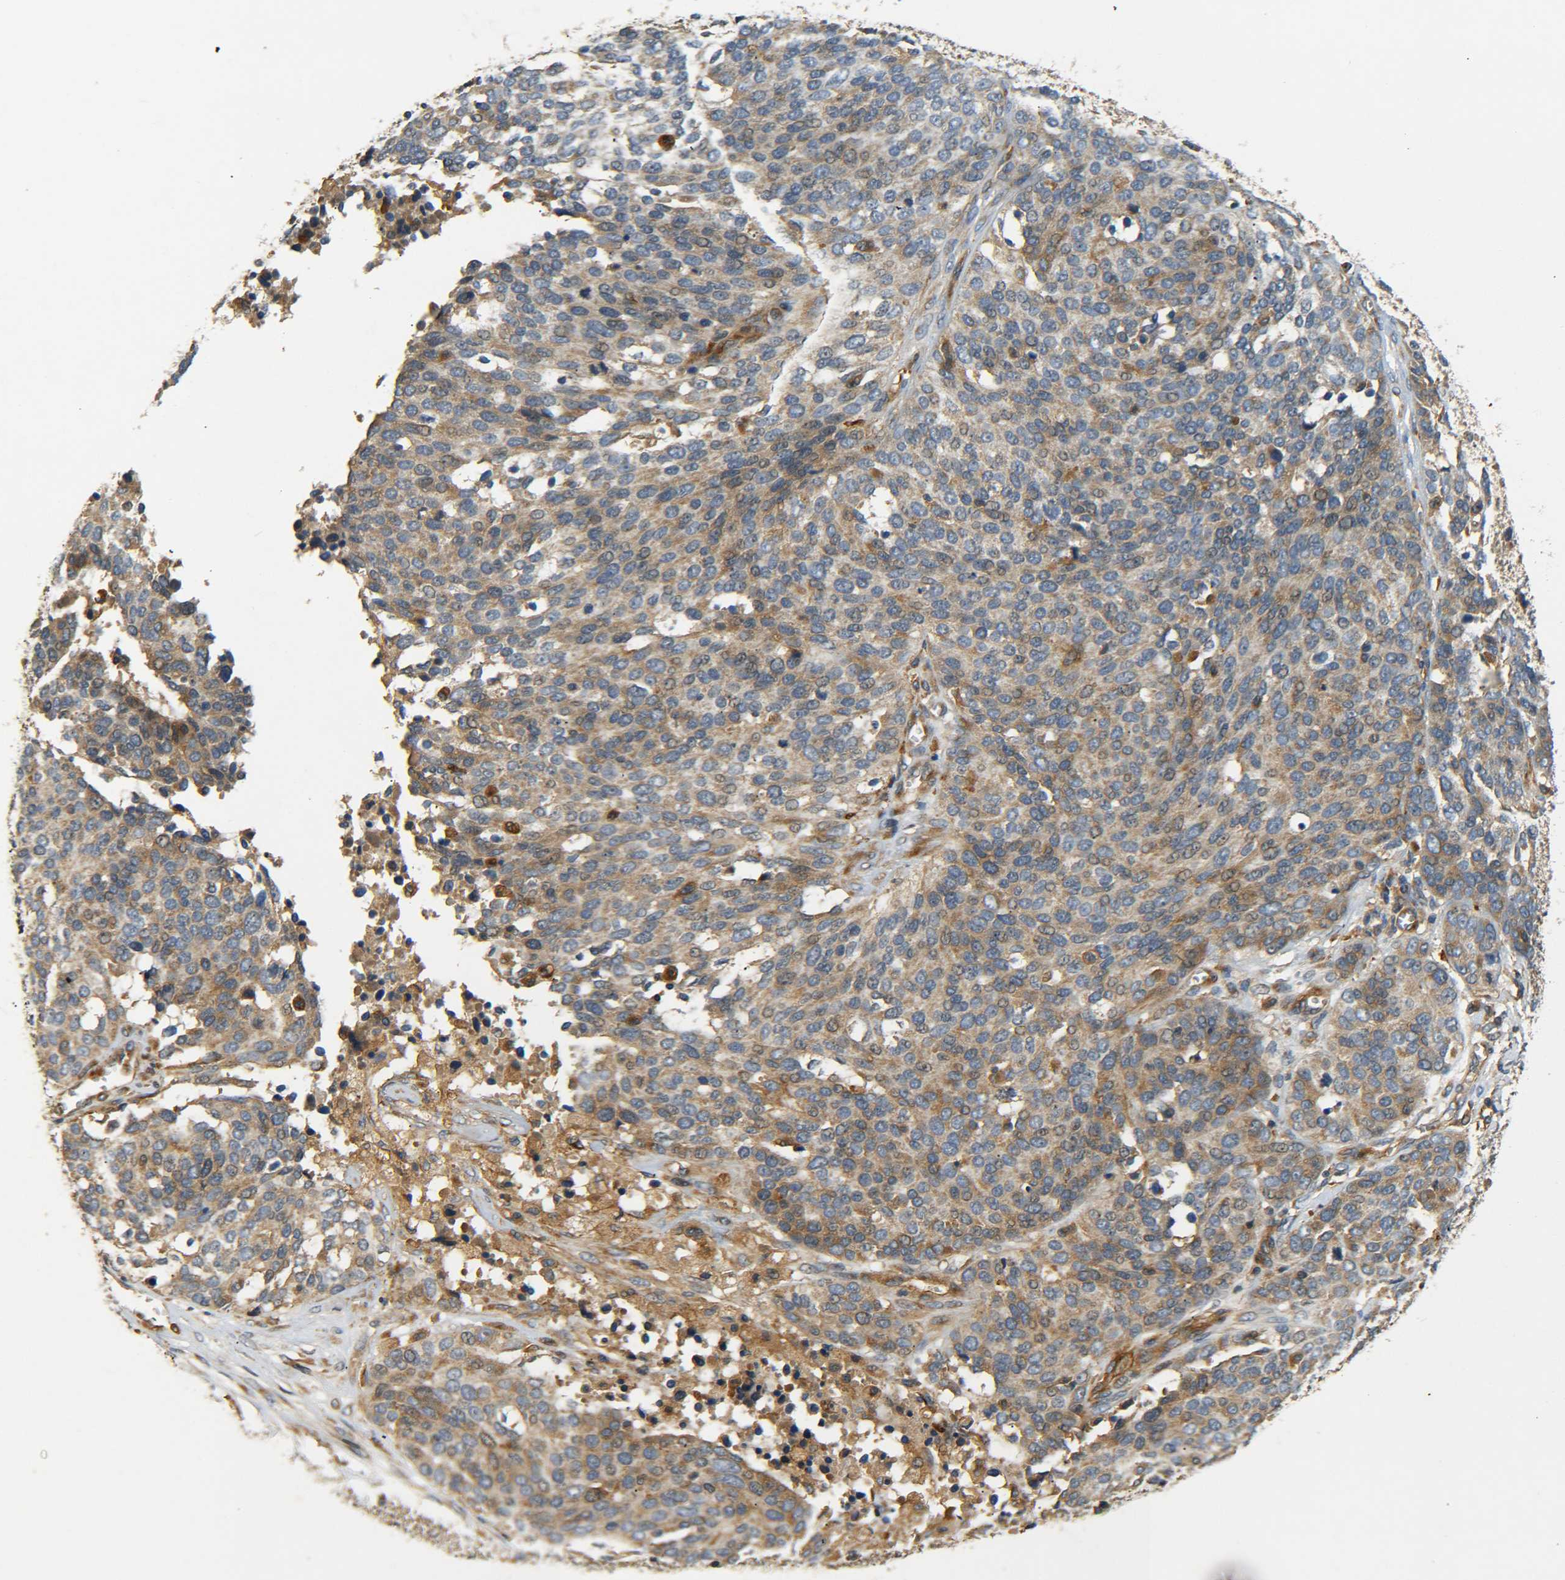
{"staining": {"intensity": "weak", "quantity": ">75%", "location": "cytoplasmic/membranous"}, "tissue": "ovarian cancer", "cell_type": "Tumor cells", "image_type": "cancer", "snomed": [{"axis": "morphology", "description": "Cystadenocarcinoma, serous, NOS"}, {"axis": "topography", "description": "Ovary"}], "caption": "Ovarian cancer (serous cystadenocarcinoma) stained with DAB immunohistochemistry demonstrates low levels of weak cytoplasmic/membranous staining in about >75% of tumor cells.", "gene": "LRCH3", "patient": {"sex": "female", "age": 44}}